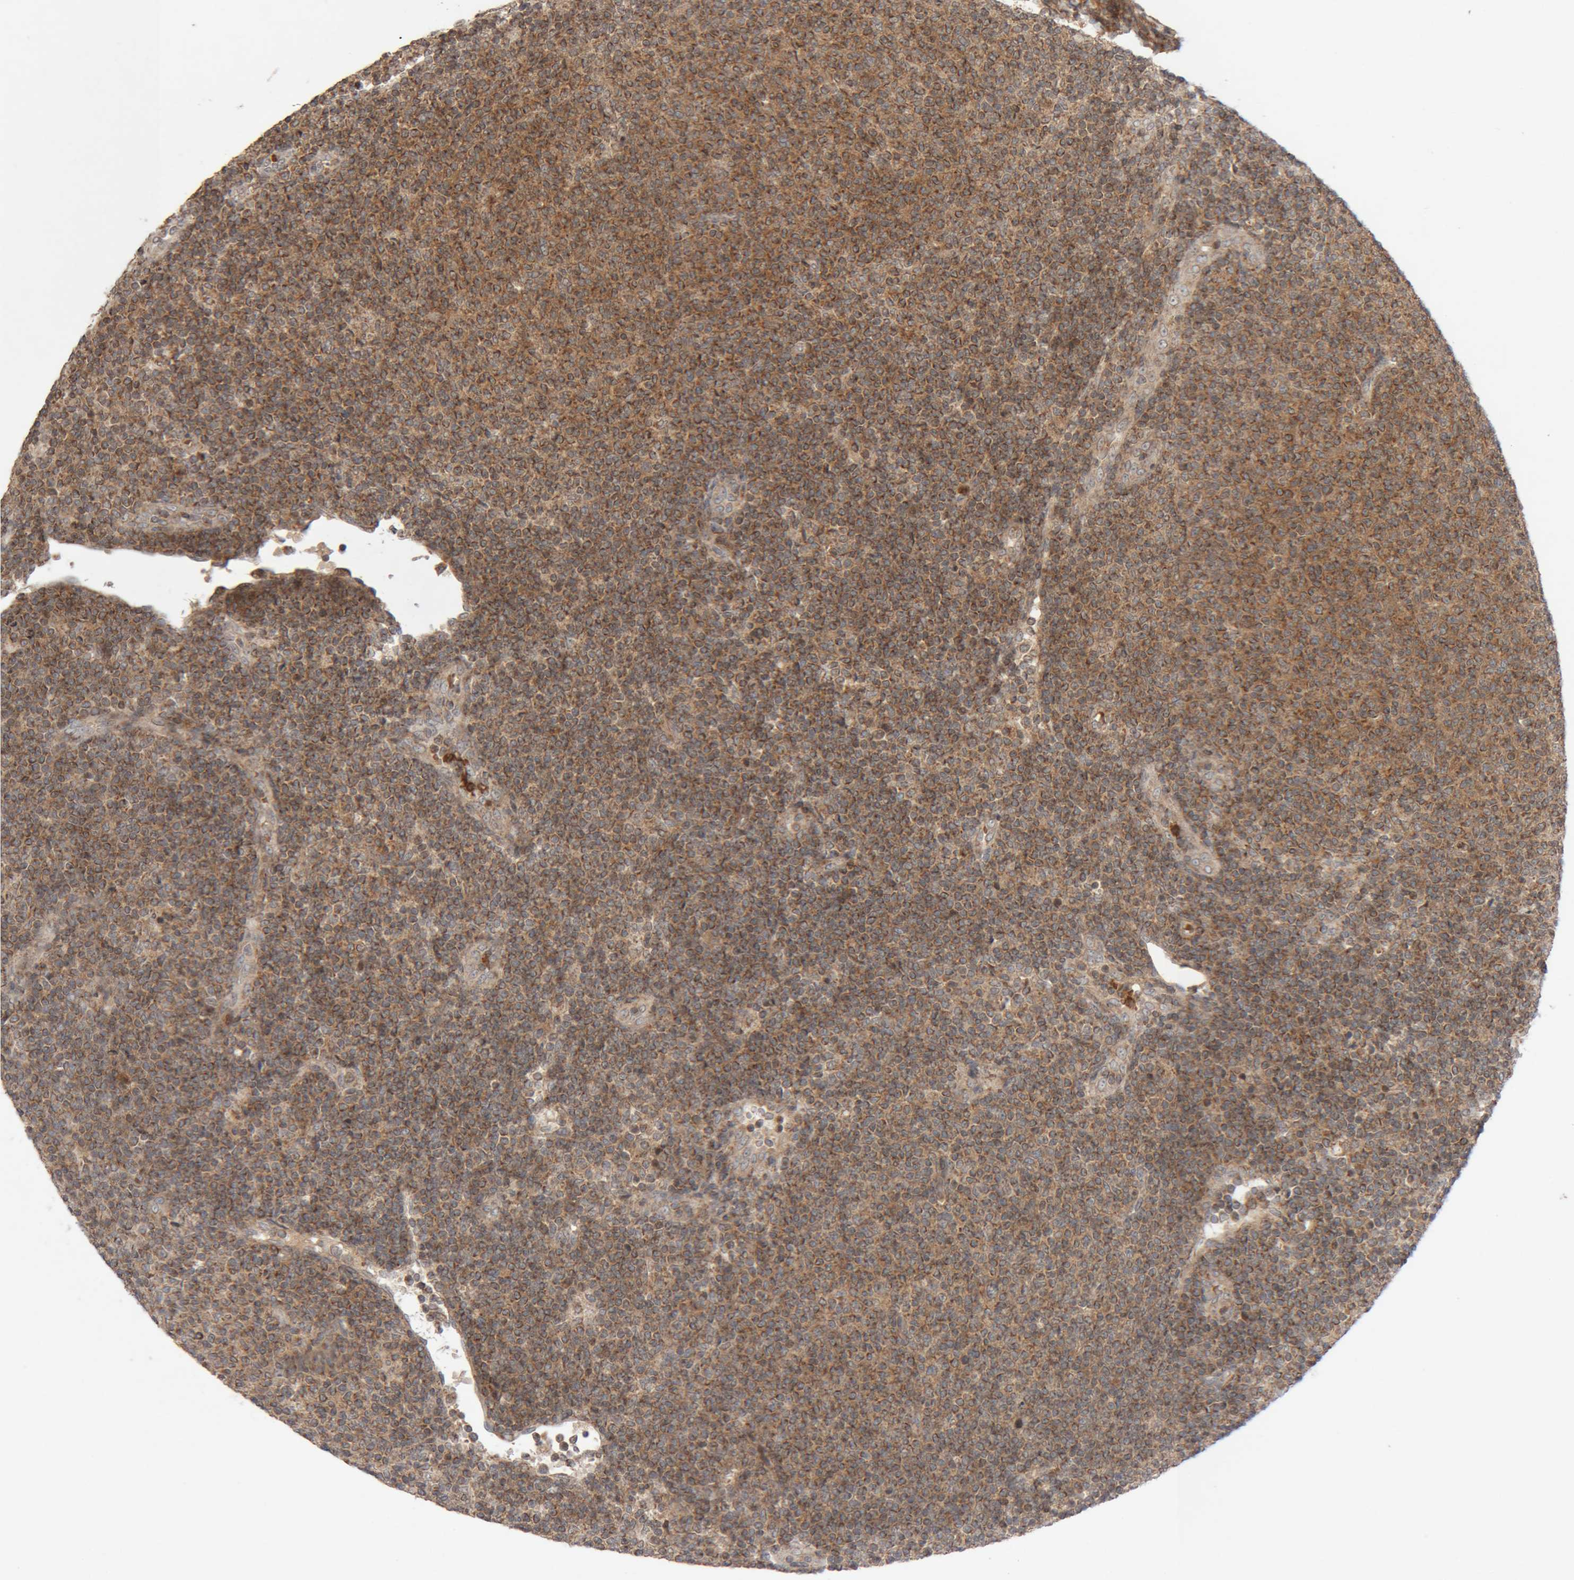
{"staining": {"intensity": "moderate", "quantity": ">75%", "location": "cytoplasmic/membranous"}, "tissue": "lymphoma", "cell_type": "Tumor cells", "image_type": "cancer", "snomed": [{"axis": "morphology", "description": "Malignant lymphoma, non-Hodgkin's type, Low grade"}, {"axis": "topography", "description": "Lymph node"}], "caption": "Protein analysis of lymphoma tissue reveals moderate cytoplasmic/membranous positivity in about >75% of tumor cells.", "gene": "KIF21B", "patient": {"sex": "male", "age": 66}}